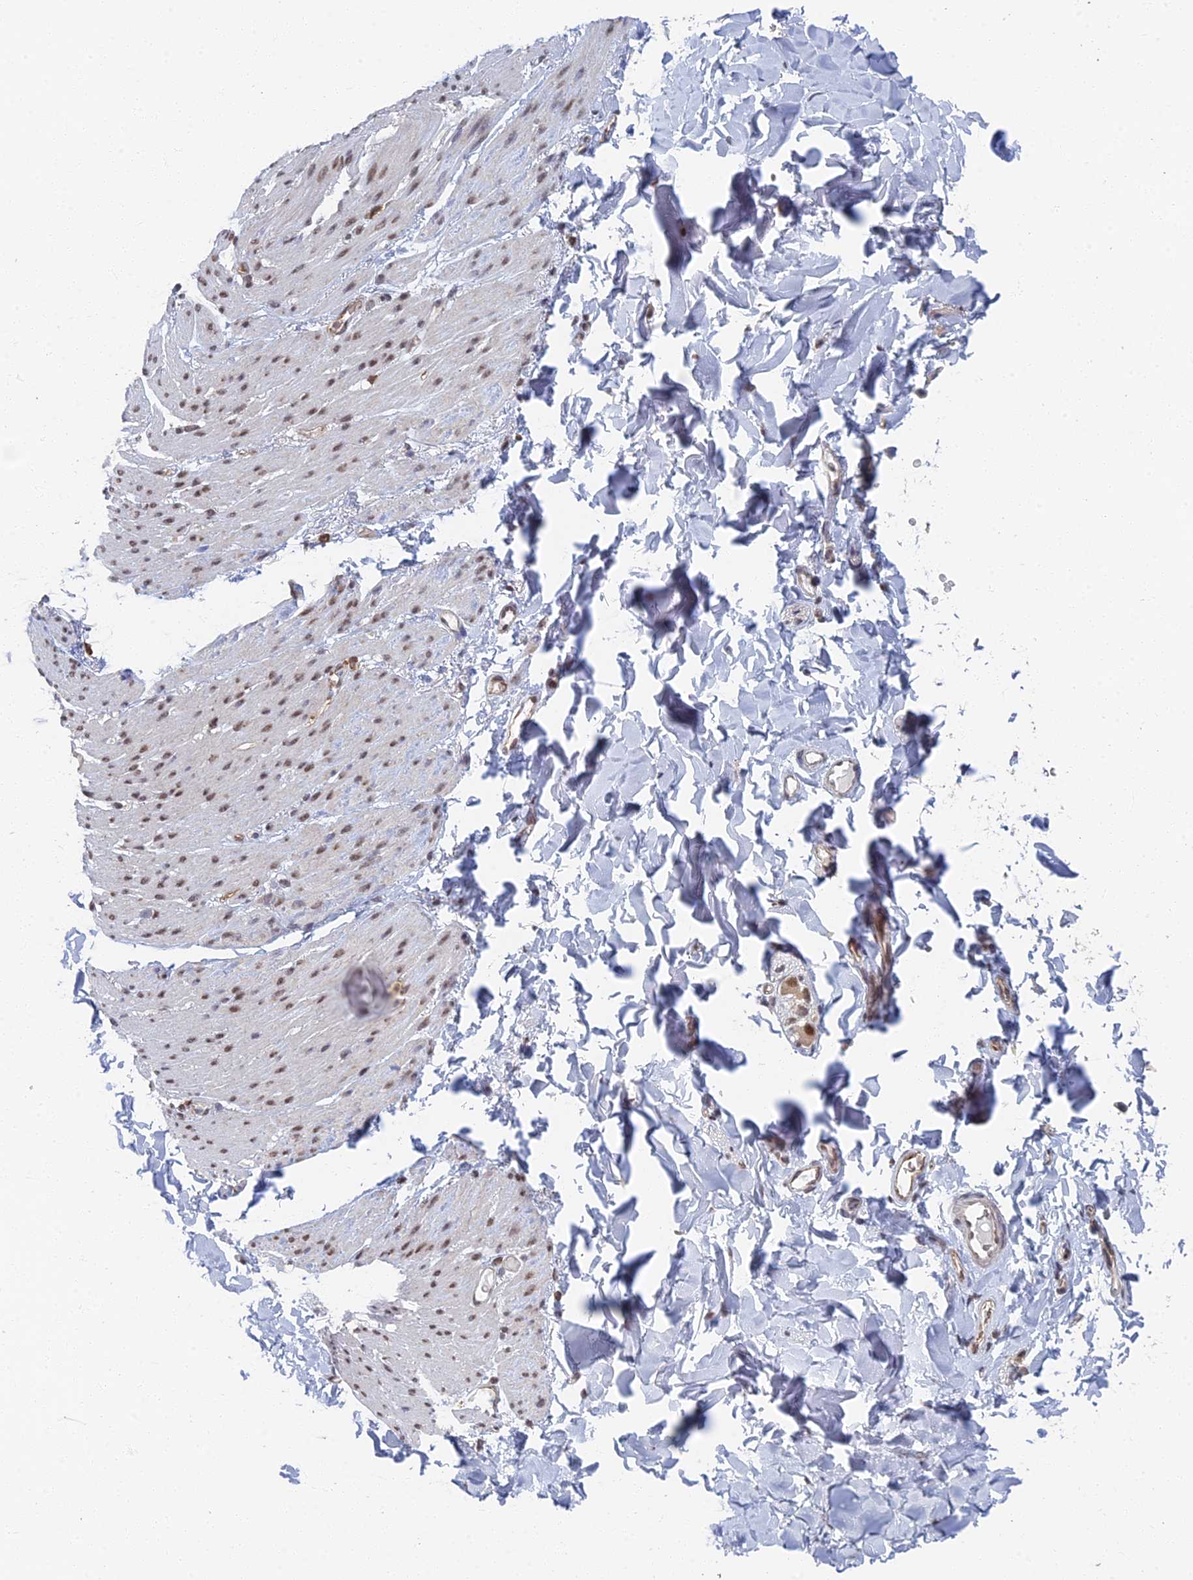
{"staining": {"intensity": "moderate", "quantity": ">75%", "location": "nuclear"}, "tissue": "smooth muscle", "cell_type": "Smooth muscle cells", "image_type": "normal", "snomed": [{"axis": "morphology", "description": "Normal tissue, NOS"}, {"axis": "topography", "description": "Colon"}, {"axis": "topography", "description": "Peripheral nerve tissue"}], "caption": "This image reveals benign smooth muscle stained with immunohistochemistry to label a protein in brown. The nuclear of smooth muscle cells show moderate positivity for the protein. Nuclei are counter-stained blue.", "gene": "GPATCH1", "patient": {"sex": "female", "age": 61}}